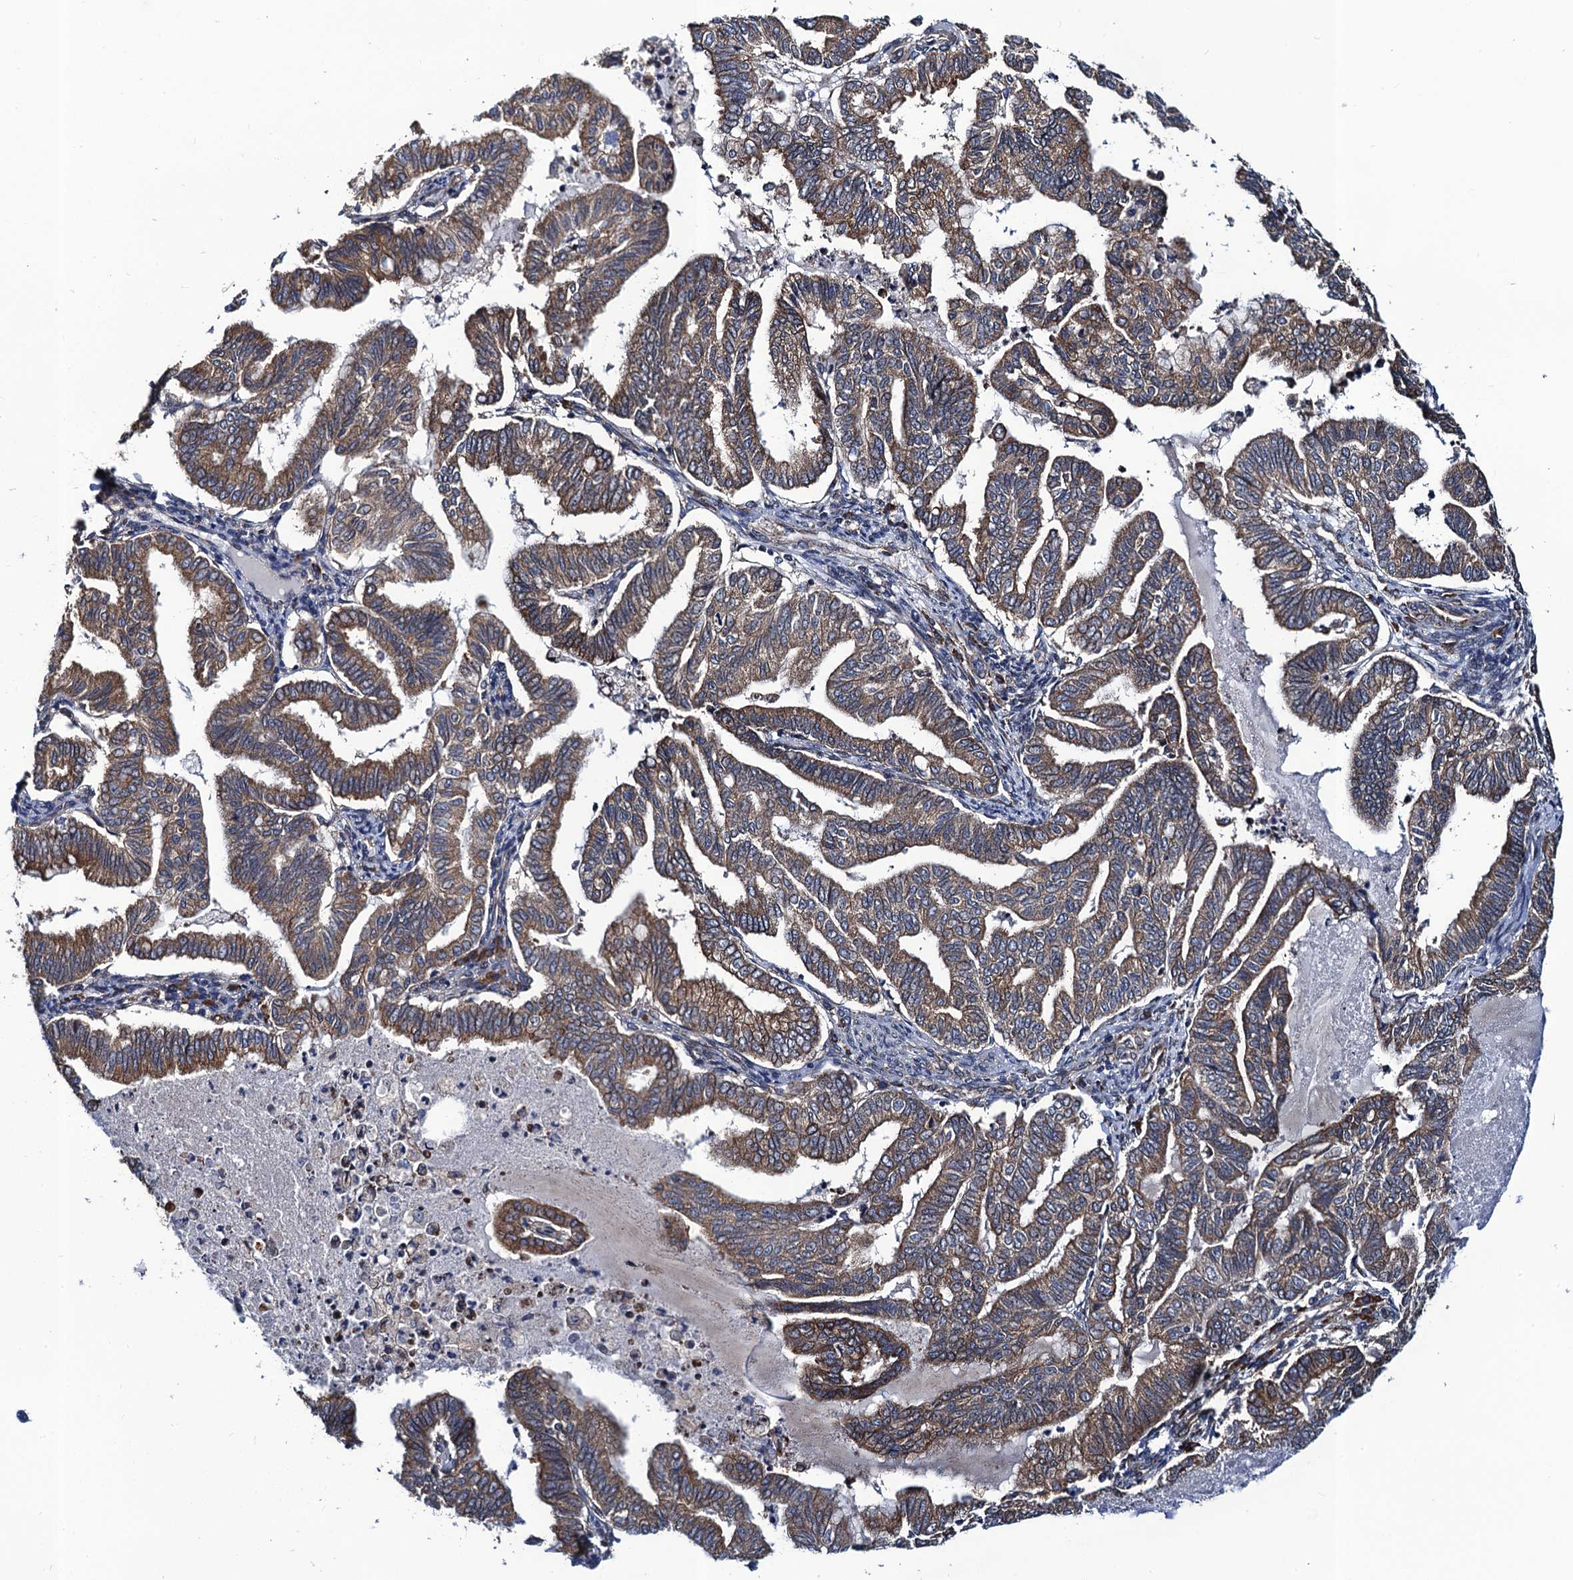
{"staining": {"intensity": "moderate", "quantity": "25%-75%", "location": "cytoplasmic/membranous"}, "tissue": "endometrial cancer", "cell_type": "Tumor cells", "image_type": "cancer", "snomed": [{"axis": "morphology", "description": "Adenocarcinoma, NOS"}, {"axis": "topography", "description": "Endometrium"}], "caption": "About 25%-75% of tumor cells in human endometrial adenocarcinoma demonstrate moderate cytoplasmic/membranous protein expression as visualized by brown immunohistochemical staining.", "gene": "PGLS", "patient": {"sex": "female", "age": 79}}